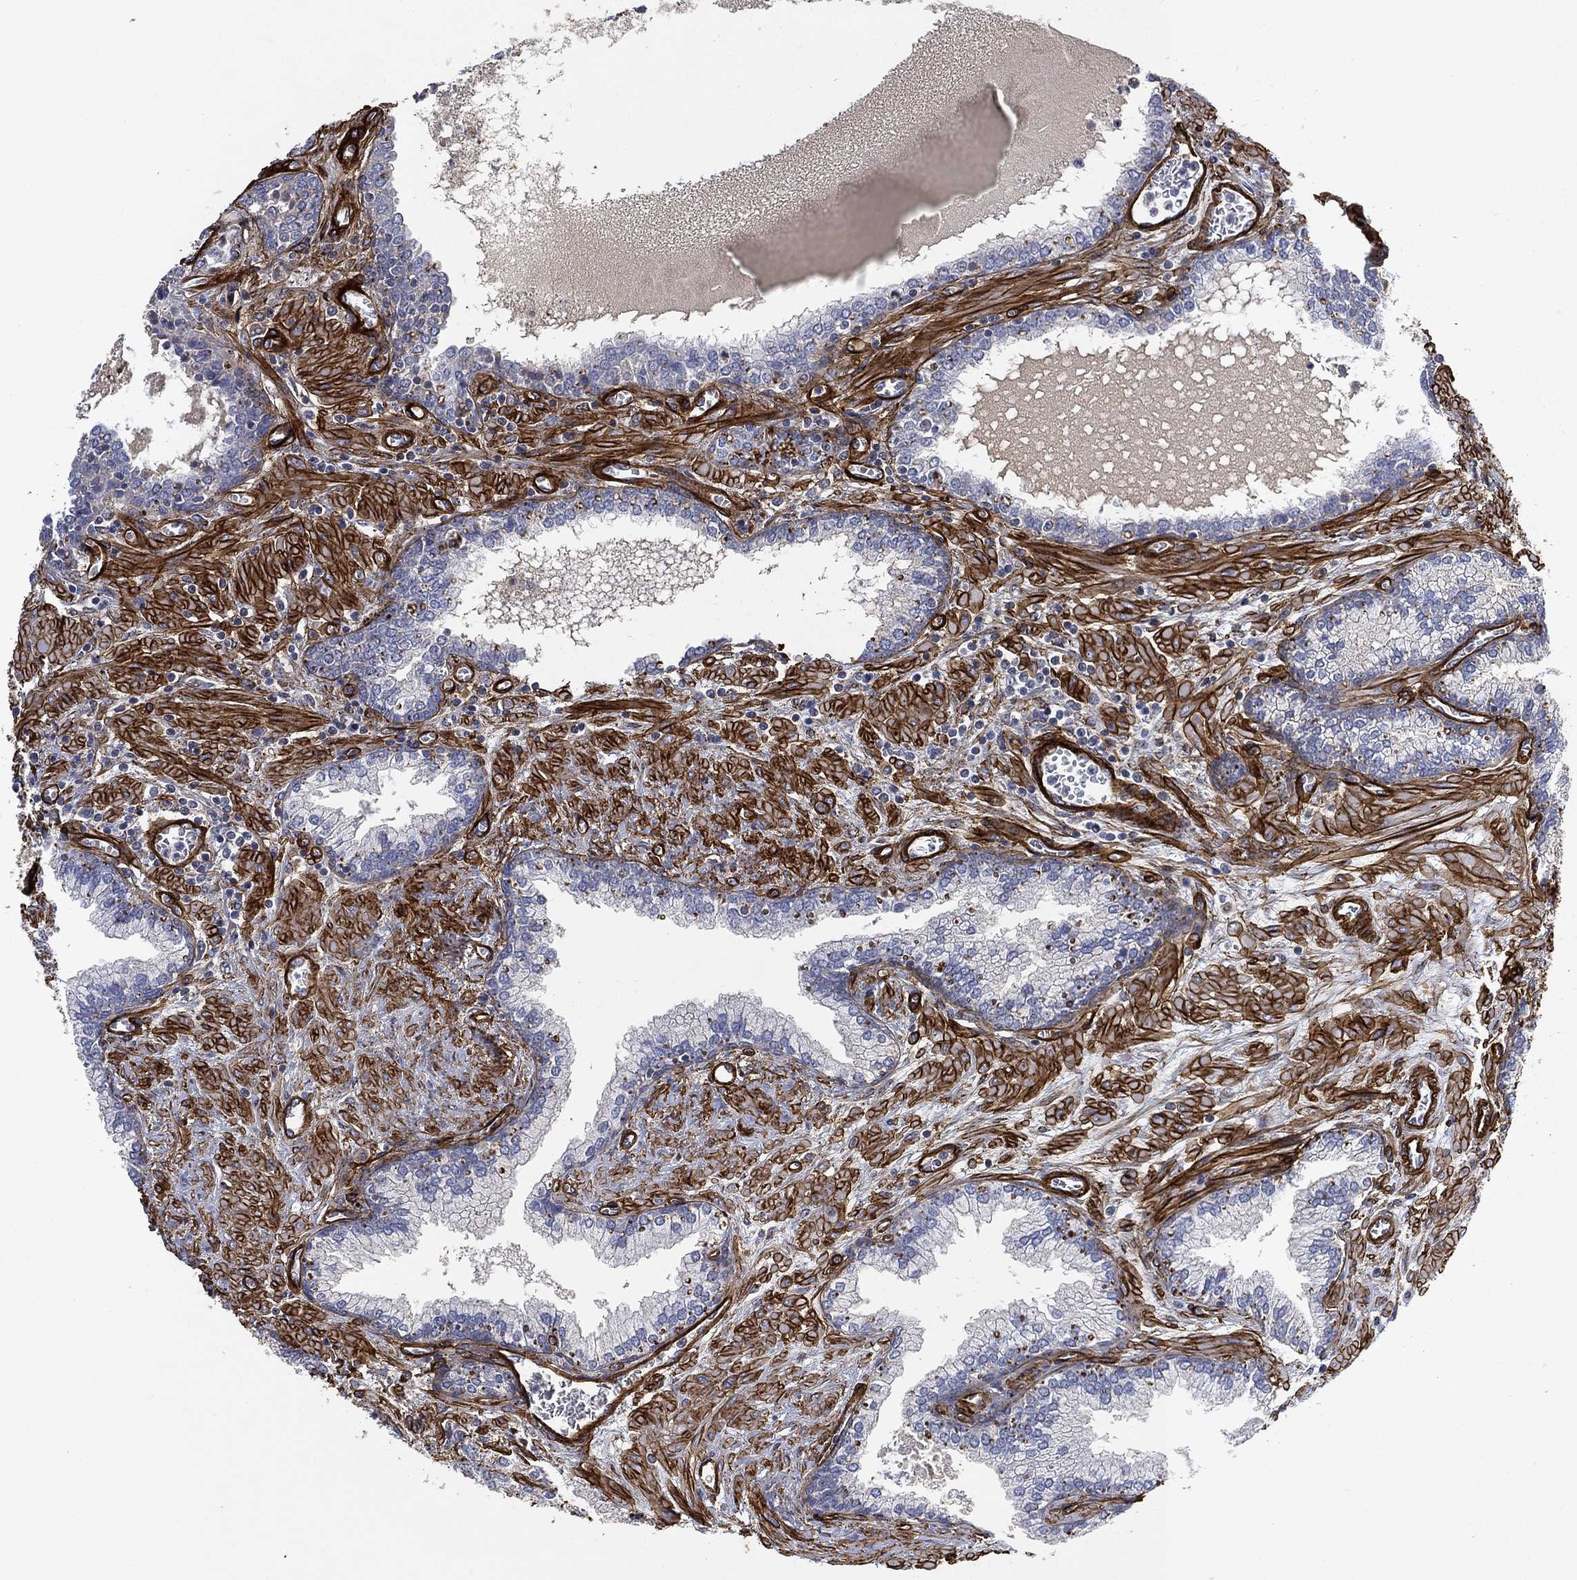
{"staining": {"intensity": "negative", "quantity": "none", "location": "none"}, "tissue": "prostate cancer", "cell_type": "Tumor cells", "image_type": "cancer", "snomed": [{"axis": "morphology", "description": "Adenocarcinoma, NOS"}, {"axis": "topography", "description": "Prostate and seminal vesicle, NOS"}, {"axis": "topography", "description": "Prostate"}], "caption": "This is a histopathology image of IHC staining of prostate cancer, which shows no positivity in tumor cells. Brightfield microscopy of immunohistochemistry stained with DAB (brown) and hematoxylin (blue), captured at high magnification.", "gene": "COL4A2", "patient": {"sex": "male", "age": 62}}